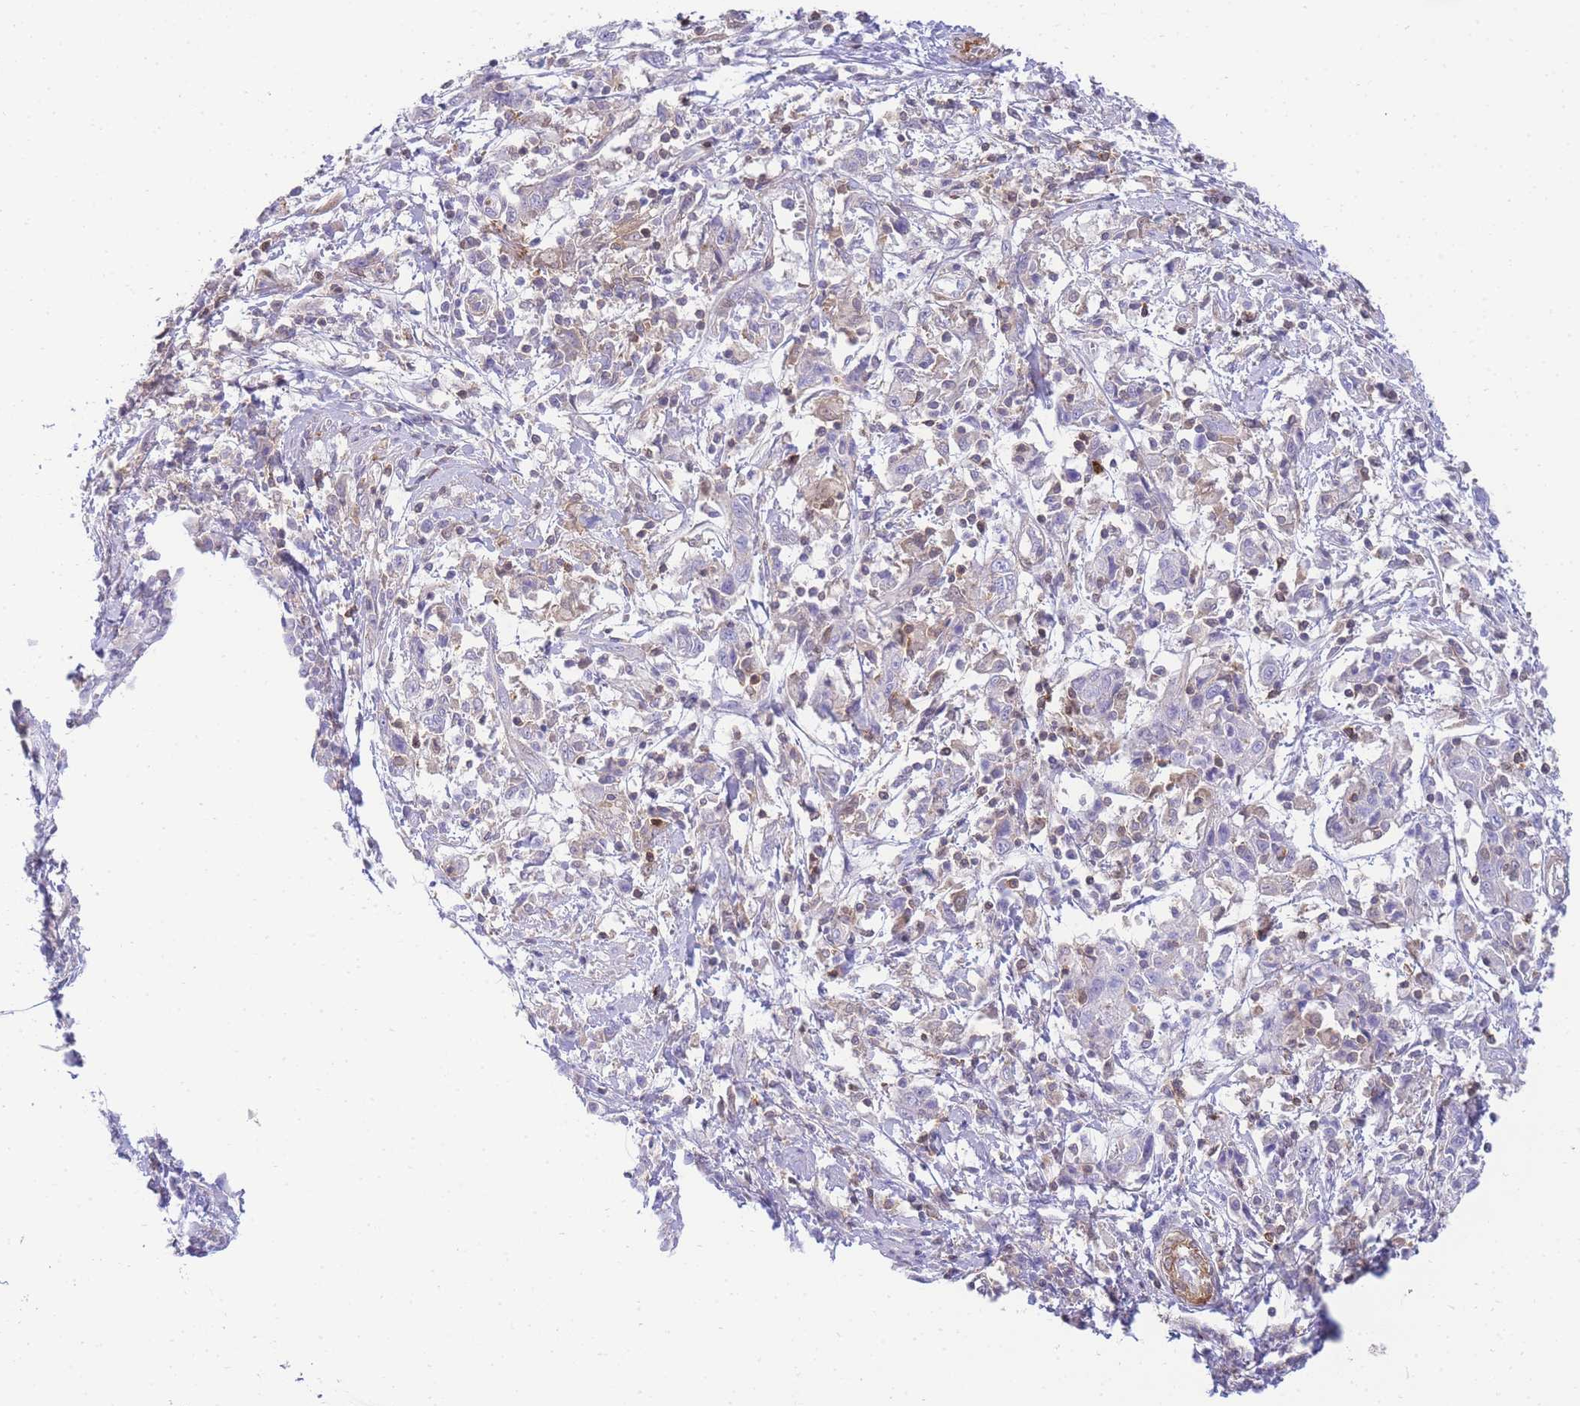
{"staining": {"intensity": "weak", "quantity": "<25%", "location": "cytoplasmic/membranous"}, "tissue": "cervical cancer", "cell_type": "Tumor cells", "image_type": "cancer", "snomed": [{"axis": "morphology", "description": "Squamous cell carcinoma, NOS"}, {"axis": "topography", "description": "Cervix"}], "caption": "Human cervical cancer (squamous cell carcinoma) stained for a protein using IHC reveals no positivity in tumor cells.", "gene": "FBN3", "patient": {"sex": "female", "age": 46}}